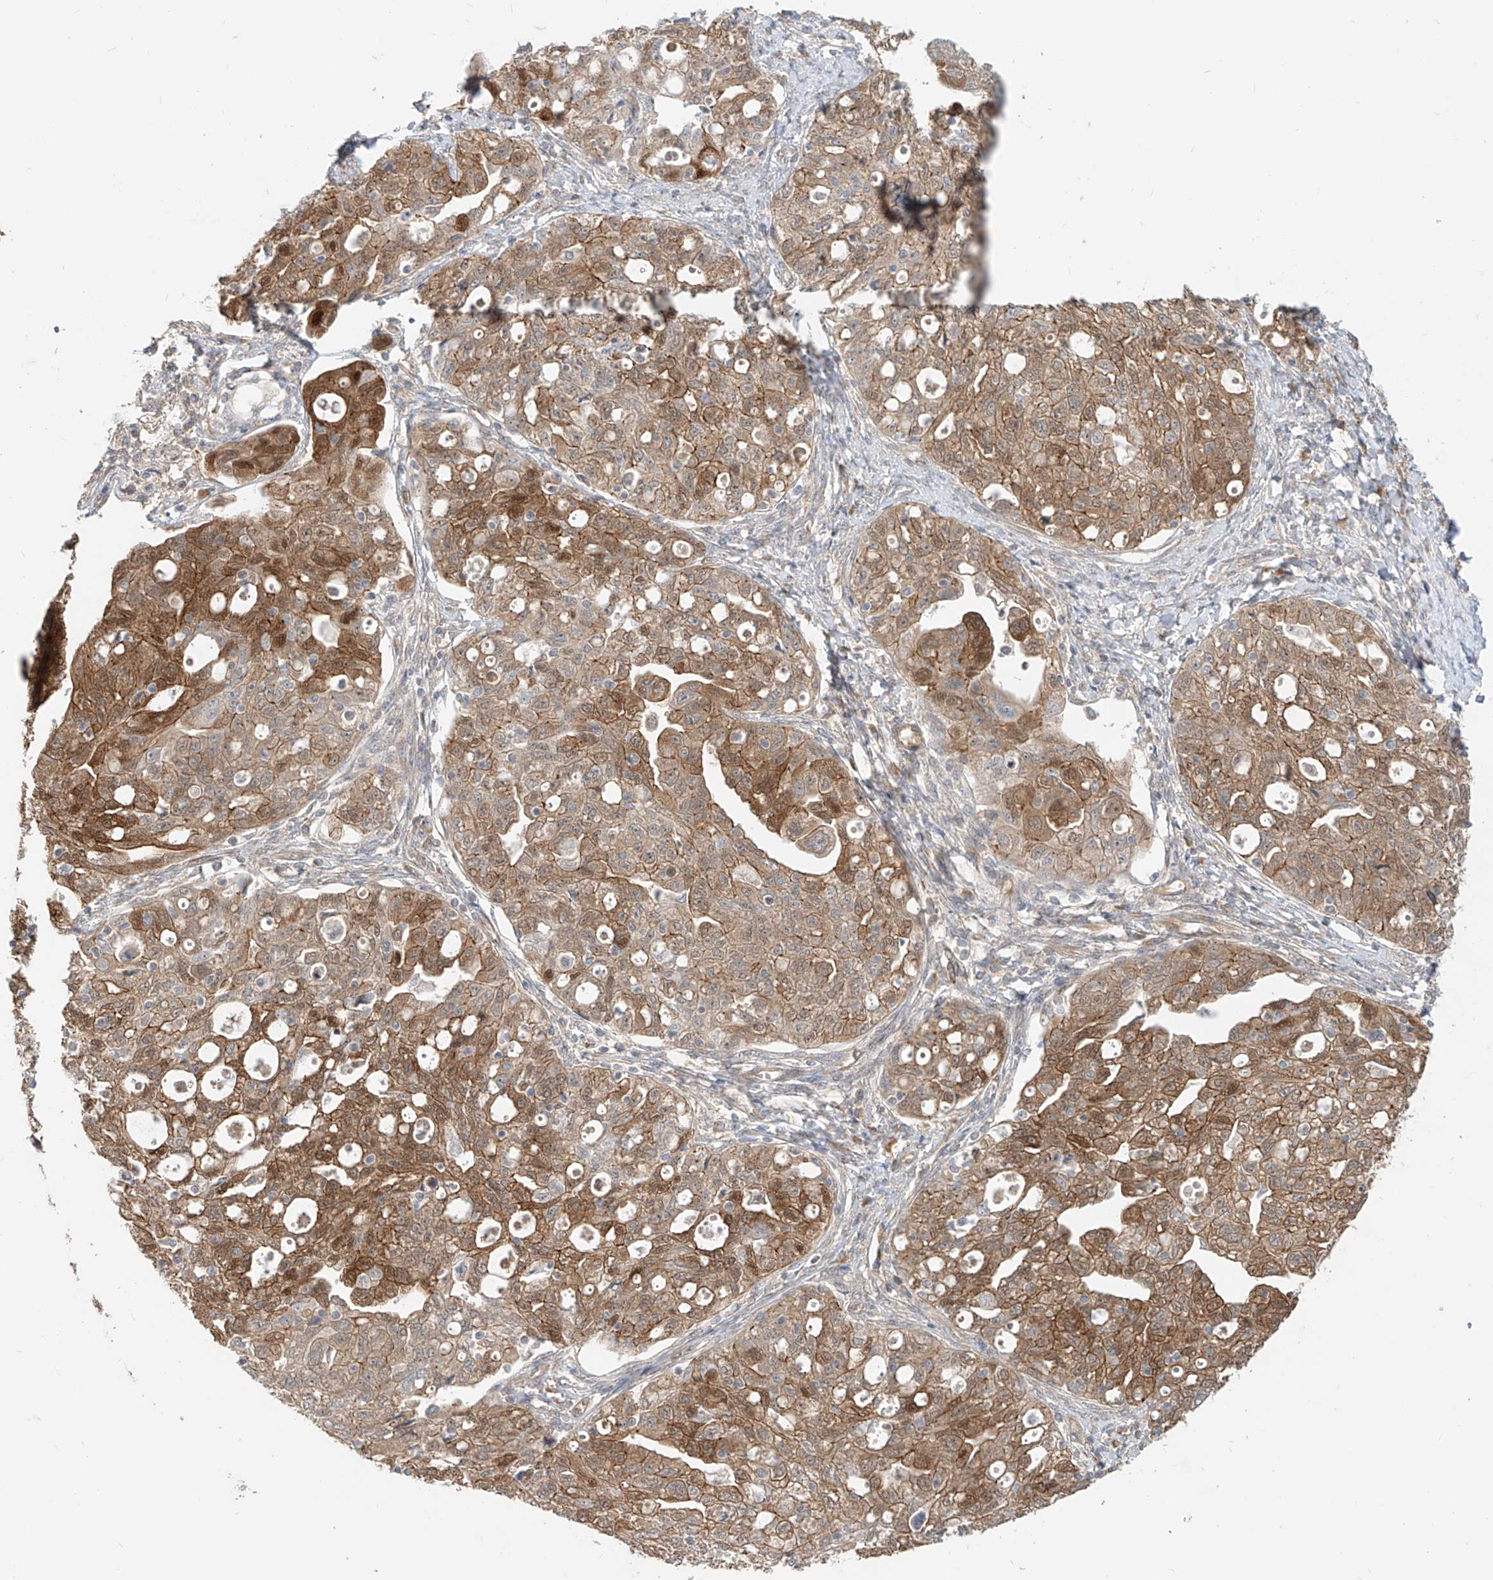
{"staining": {"intensity": "moderate", "quantity": ">75%", "location": "cytoplasmic/membranous"}, "tissue": "ovarian cancer", "cell_type": "Tumor cells", "image_type": "cancer", "snomed": [{"axis": "morphology", "description": "Carcinoma, NOS"}, {"axis": "morphology", "description": "Cystadenocarcinoma, serous, NOS"}, {"axis": "topography", "description": "Ovary"}], "caption": "Ovarian carcinoma was stained to show a protein in brown. There is medium levels of moderate cytoplasmic/membranous expression in about >75% of tumor cells. (Stains: DAB (3,3'-diaminobenzidine) in brown, nuclei in blue, Microscopy: brightfield microscopy at high magnification).", "gene": "MTUS2", "patient": {"sex": "female", "age": 69}}